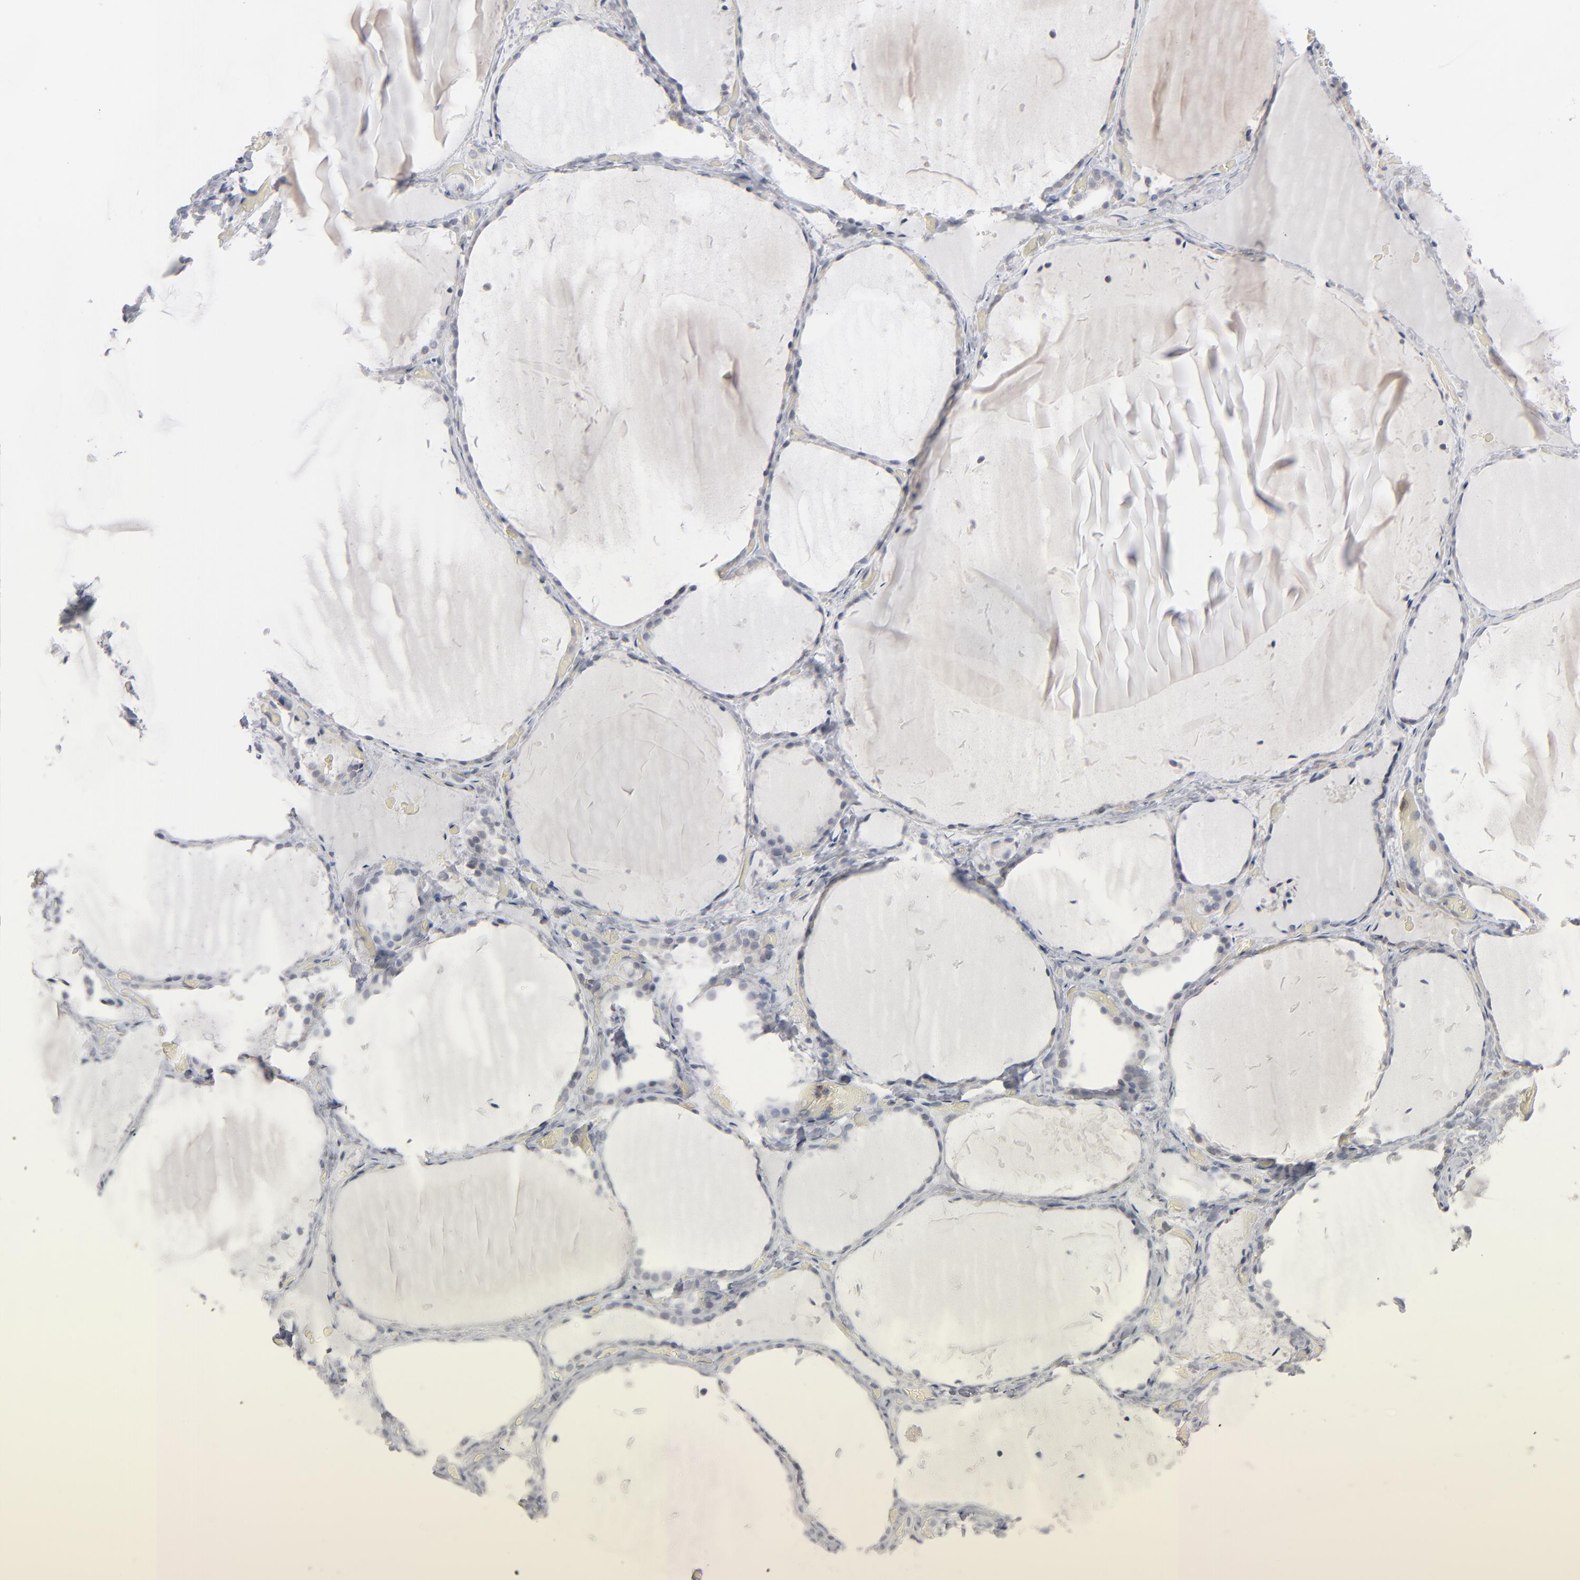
{"staining": {"intensity": "negative", "quantity": "none", "location": "none"}, "tissue": "thyroid gland", "cell_type": "Glandular cells", "image_type": "normal", "snomed": [{"axis": "morphology", "description": "Normal tissue, NOS"}, {"axis": "topography", "description": "Thyroid gland"}], "caption": "A high-resolution micrograph shows IHC staining of benign thyroid gland, which displays no significant staining in glandular cells. The staining is performed using DAB brown chromogen with nuclei counter-stained in using hematoxylin.", "gene": "POF1B", "patient": {"sex": "female", "age": 22}}